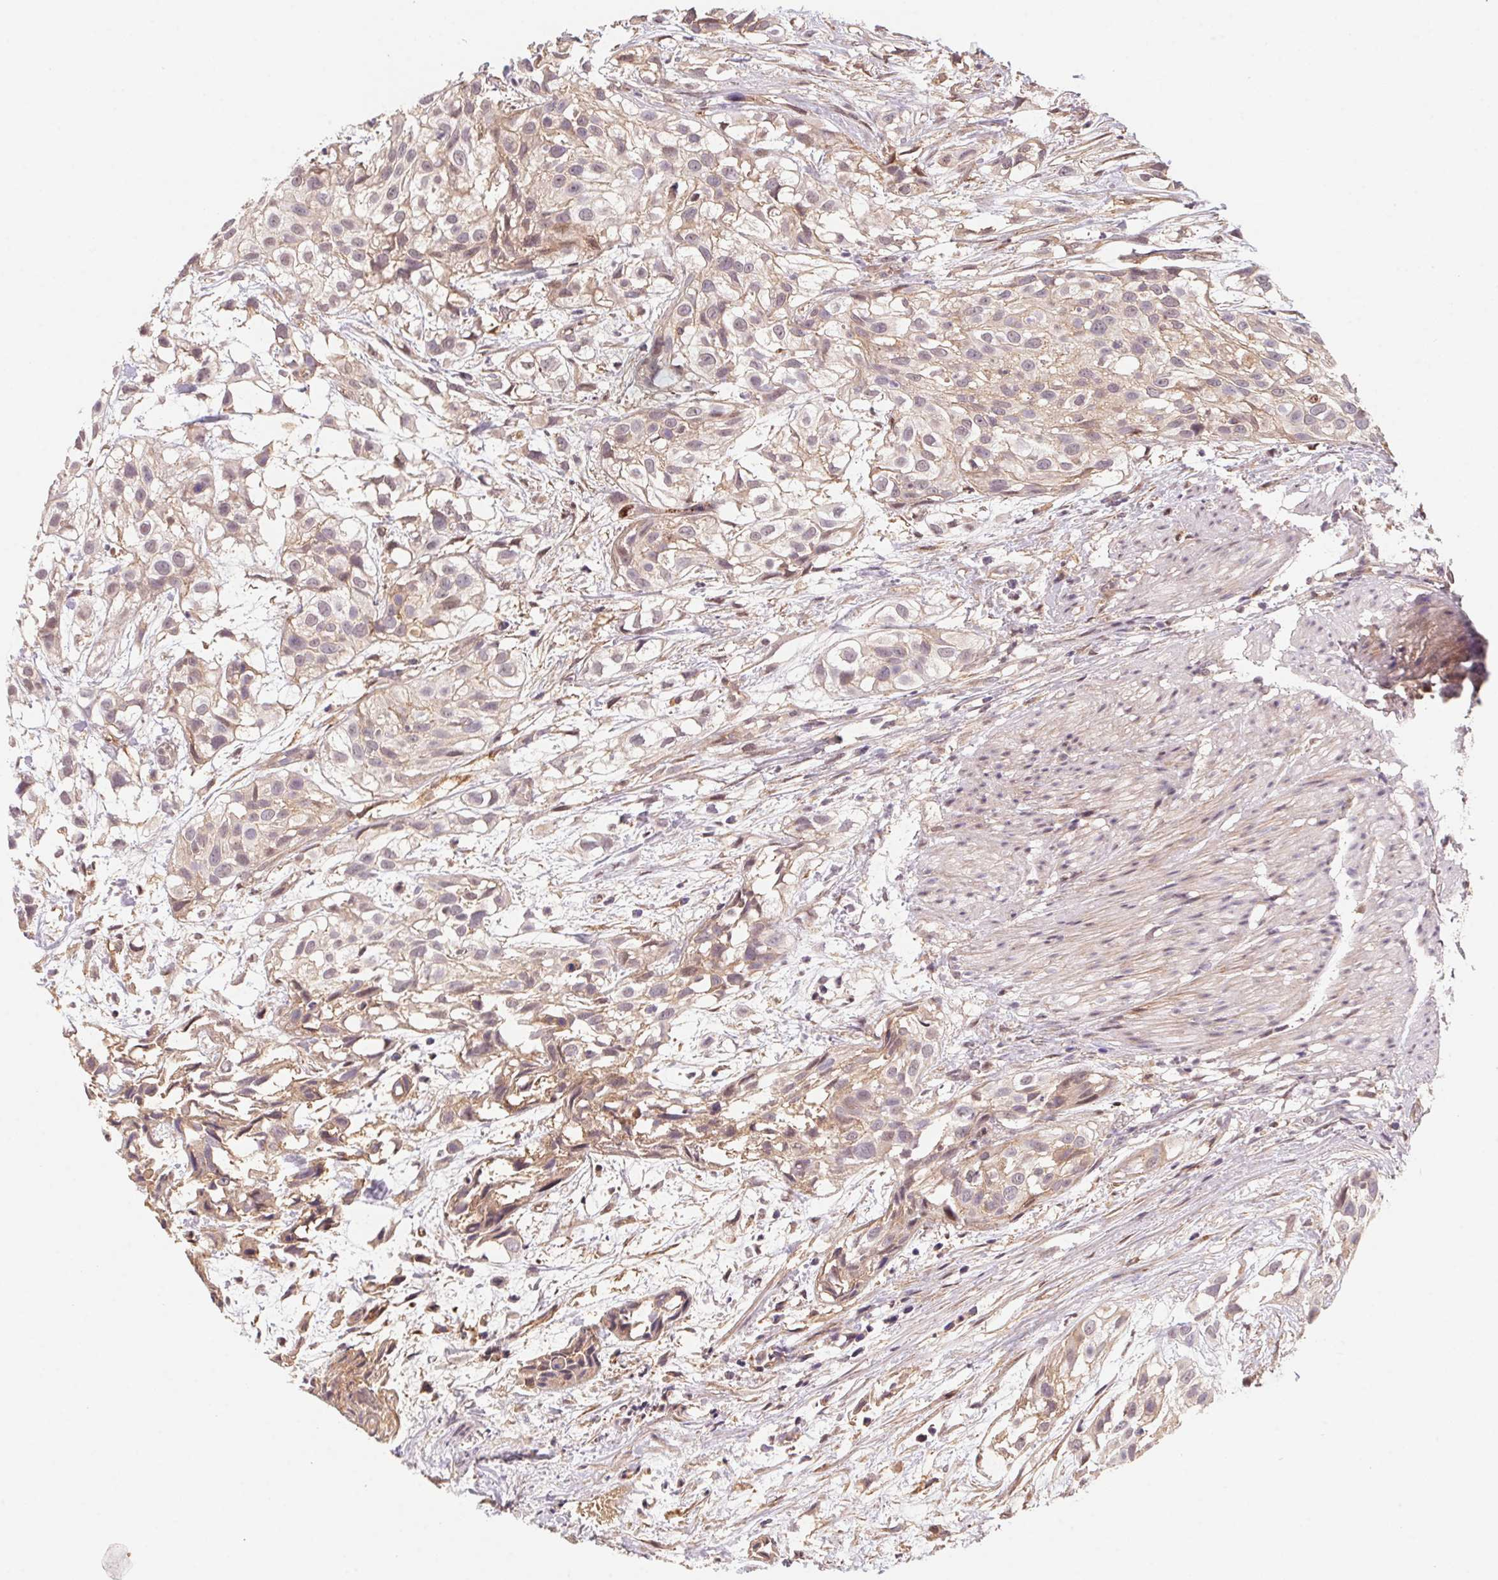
{"staining": {"intensity": "weak", "quantity": ">75%", "location": "cytoplasmic/membranous"}, "tissue": "urothelial cancer", "cell_type": "Tumor cells", "image_type": "cancer", "snomed": [{"axis": "morphology", "description": "Urothelial carcinoma, High grade"}, {"axis": "topography", "description": "Urinary bladder"}], "caption": "Urothelial cancer was stained to show a protein in brown. There is low levels of weak cytoplasmic/membranous staining in about >75% of tumor cells.", "gene": "SLC52A2", "patient": {"sex": "male", "age": 56}}